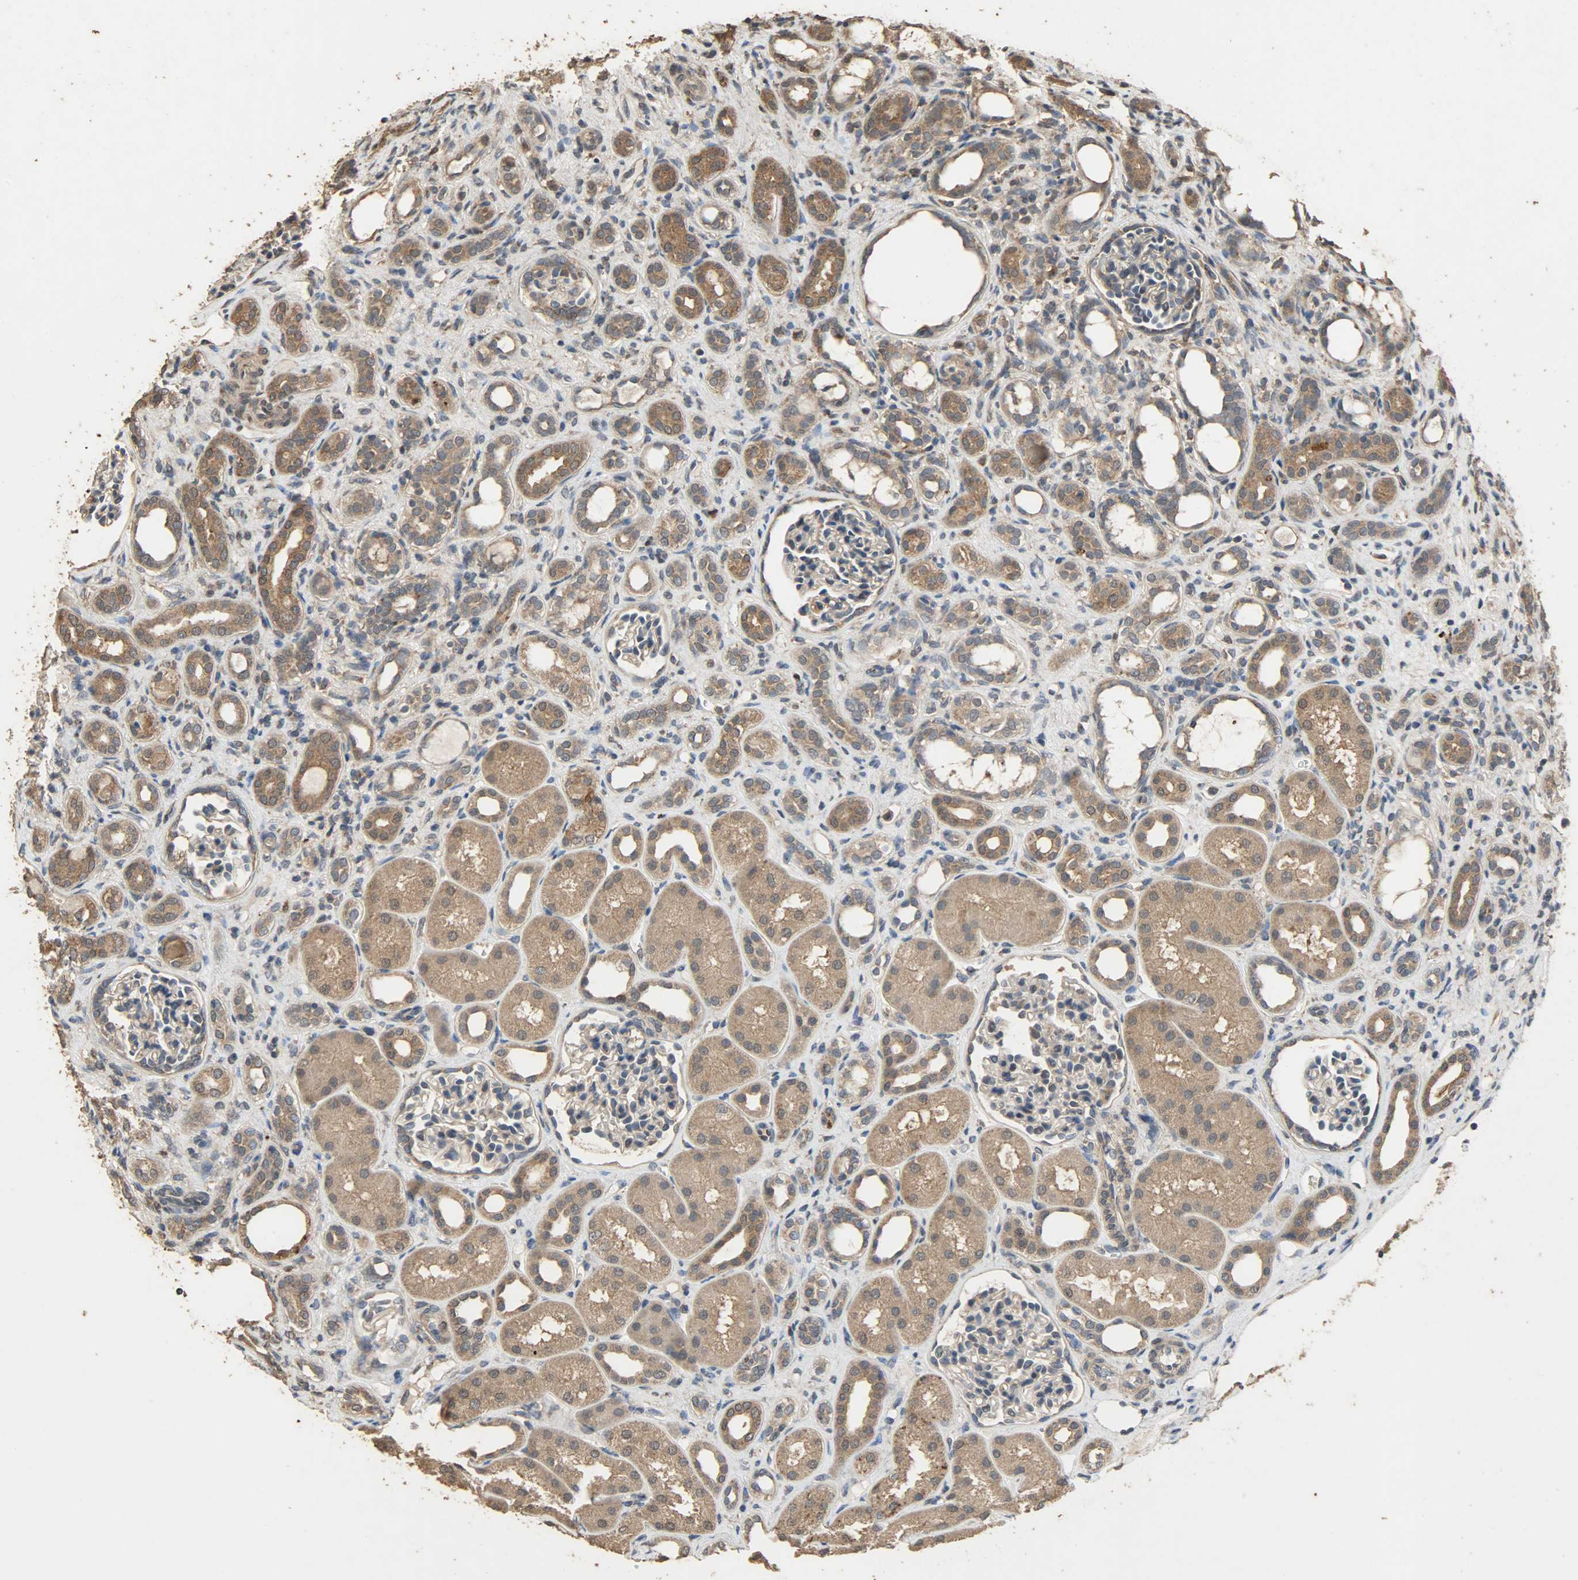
{"staining": {"intensity": "weak", "quantity": ">75%", "location": "cytoplasmic/membranous"}, "tissue": "kidney", "cell_type": "Cells in glomeruli", "image_type": "normal", "snomed": [{"axis": "morphology", "description": "Normal tissue, NOS"}, {"axis": "topography", "description": "Kidney"}], "caption": "Immunohistochemistry (DAB (3,3'-diaminobenzidine)) staining of benign human kidney exhibits weak cytoplasmic/membranous protein positivity in about >75% of cells in glomeruli. The staining was performed using DAB to visualize the protein expression in brown, while the nuclei were stained in blue with hematoxylin (Magnification: 20x).", "gene": "CDKN2C", "patient": {"sex": "male", "age": 7}}